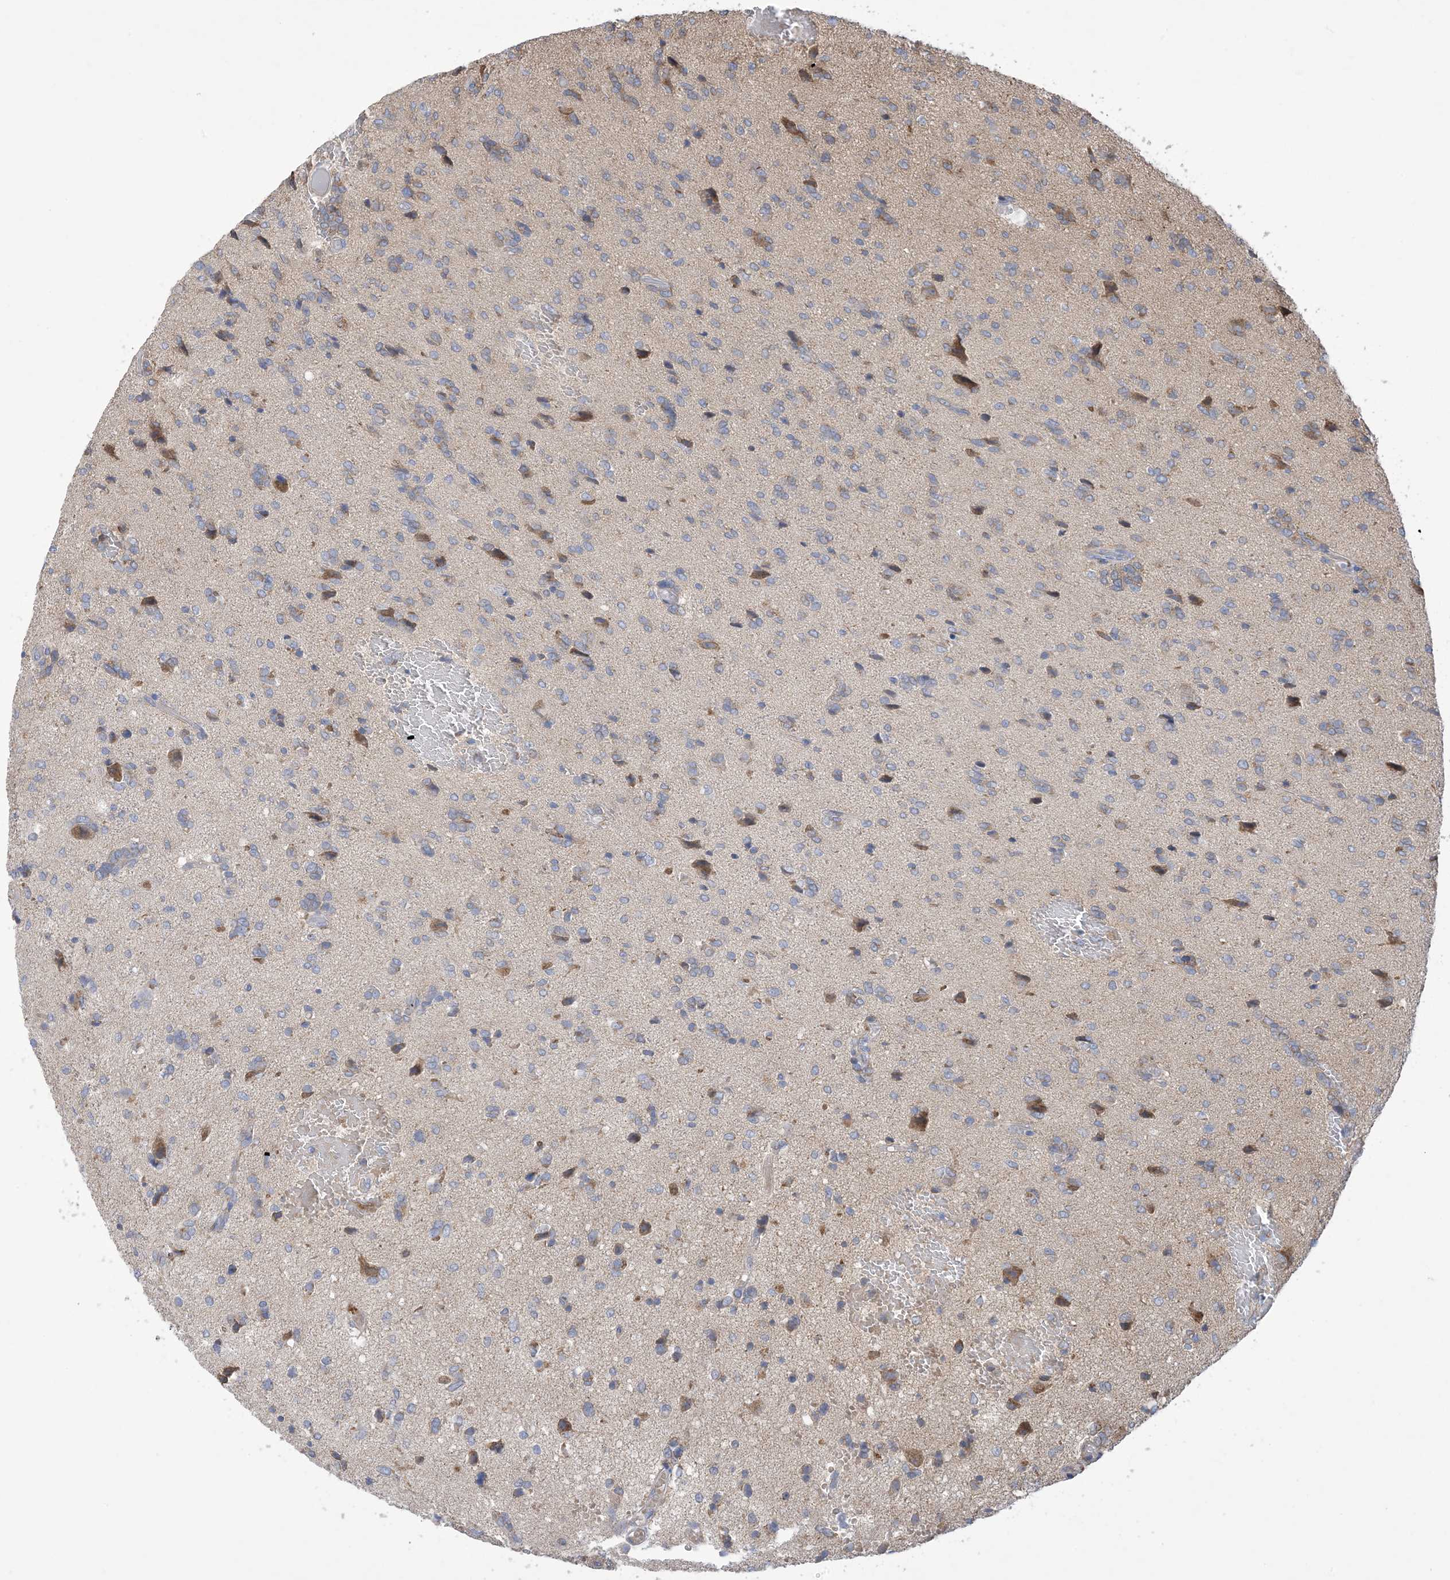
{"staining": {"intensity": "moderate", "quantity": "<25%", "location": "cytoplasmic/membranous"}, "tissue": "glioma", "cell_type": "Tumor cells", "image_type": "cancer", "snomed": [{"axis": "morphology", "description": "Glioma, malignant, High grade"}, {"axis": "topography", "description": "Brain"}], "caption": "Malignant glioma (high-grade) tissue reveals moderate cytoplasmic/membranous positivity in about <25% of tumor cells, visualized by immunohistochemistry.", "gene": "CLEC16A", "patient": {"sex": "female", "age": 59}}